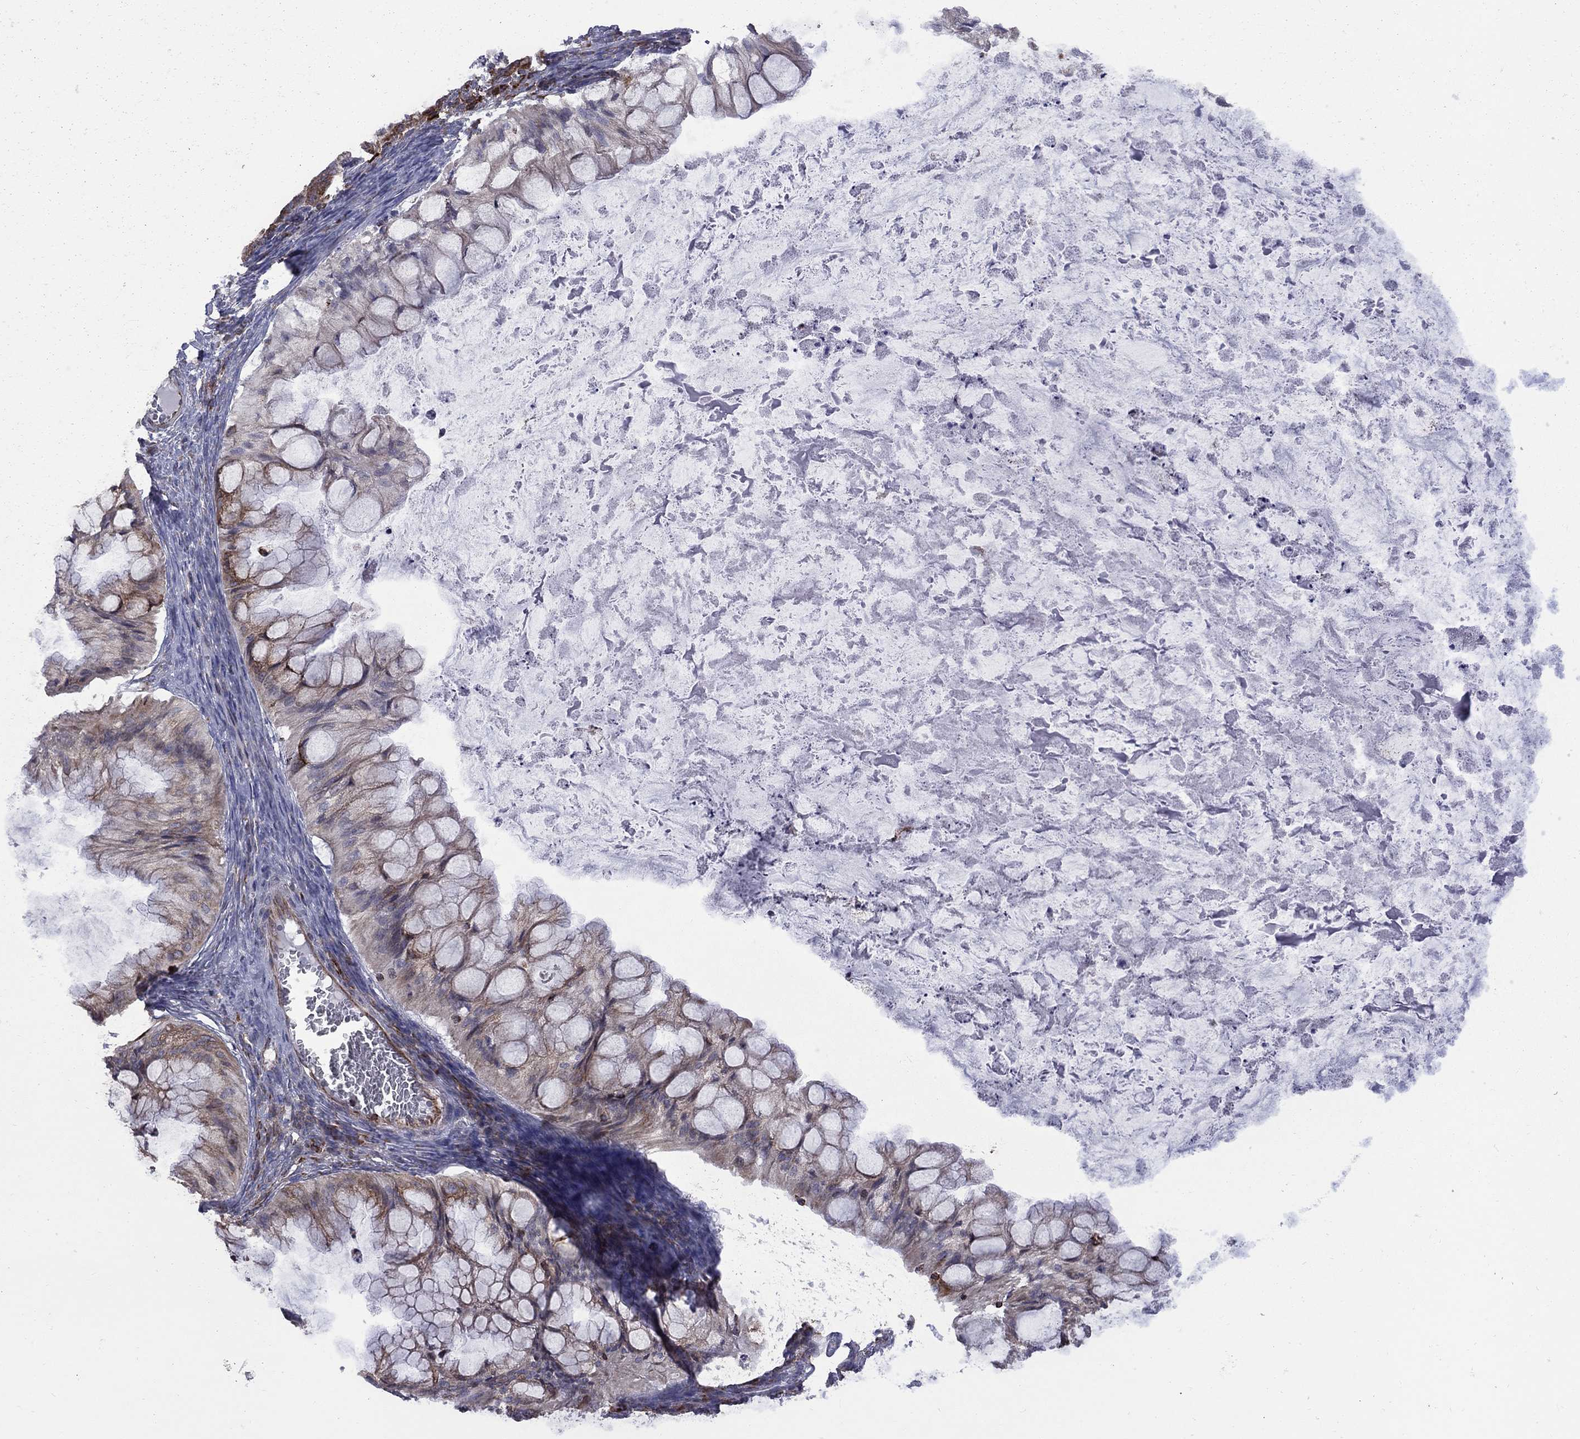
{"staining": {"intensity": "moderate", "quantity": "<25%", "location": "cytoplasmic/membranous"}, "tissue": "ovarian cancer", "cell_type": "Tumor cells", "image_type": "cancer", "snomed": [{"axis": "morphology", "description": "Cystadenocarcinoma, mucinous, NOS"}, {"axis": "topography", "description": "Ovary"}], "caption": "Human ovarian cancer stained with a brown dye shows moderate cytoplasmic/membranous positive expression in approximately <25% of tumor cells.", "gene": "CLPTM1", "patient": {"sex": "female", "age": 57}}